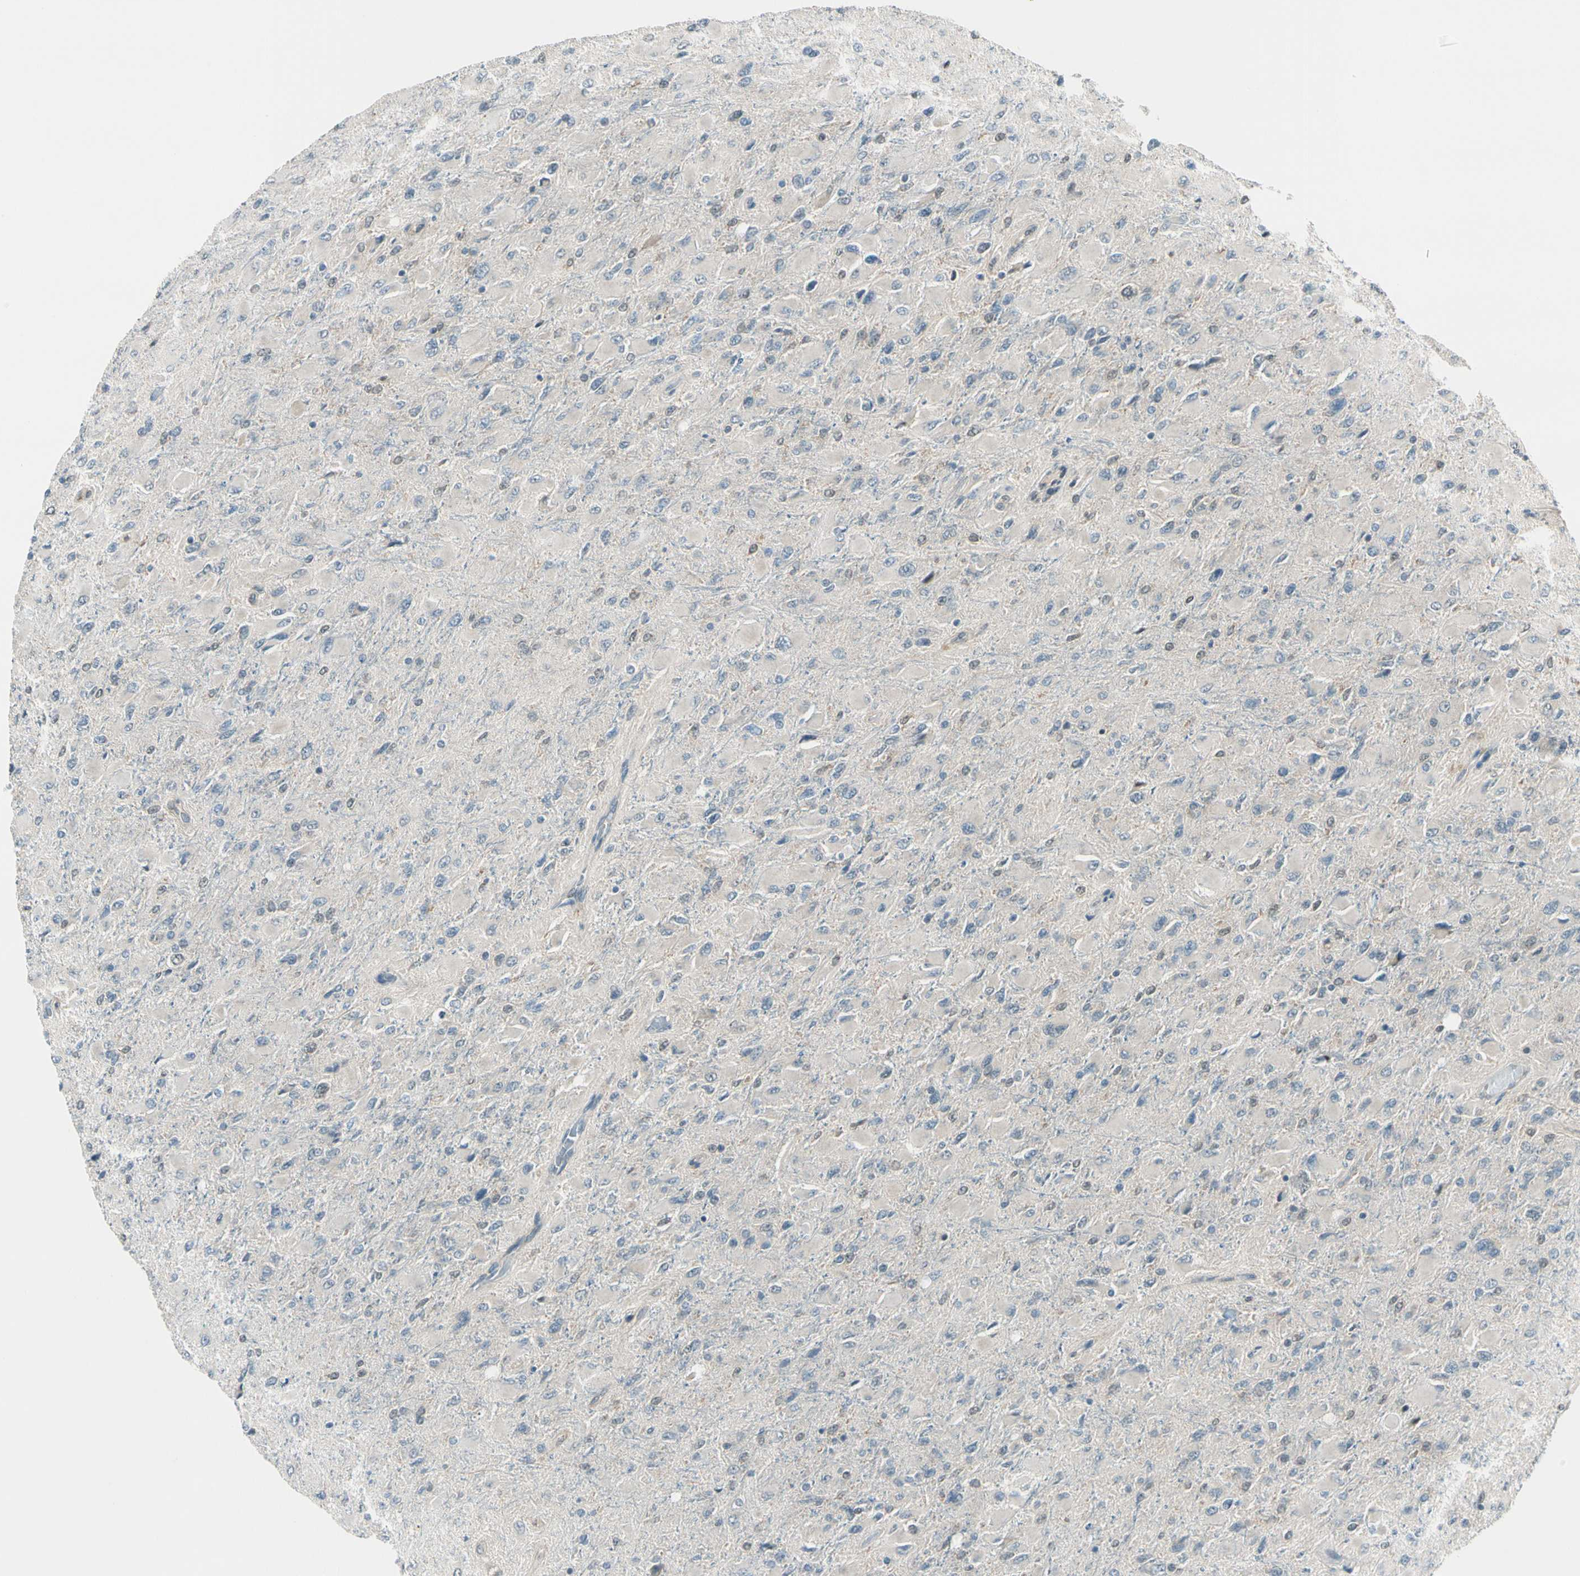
{"staining": {"intensity": "negative", "quantity": "none", "location": "none"}, "tissue": "glioma", "cell_type": "Tumor cells", "image_type": "cancer", "snomed": [{"axis": "morphology", "description": "Glioma, malignant, High grade"}, {"axis": "topography", "description": "Cerebral cortex"}], "caption": "High magnification brightfield microscopy of glioma stained with DAB (3,3'-diaminobenzidine) (brown) and counterstained with hematoxylin (blue): tumor cells show no significant positivity.", "gene": "SVBP", "patient": {"sex": "female", "age": 36}}